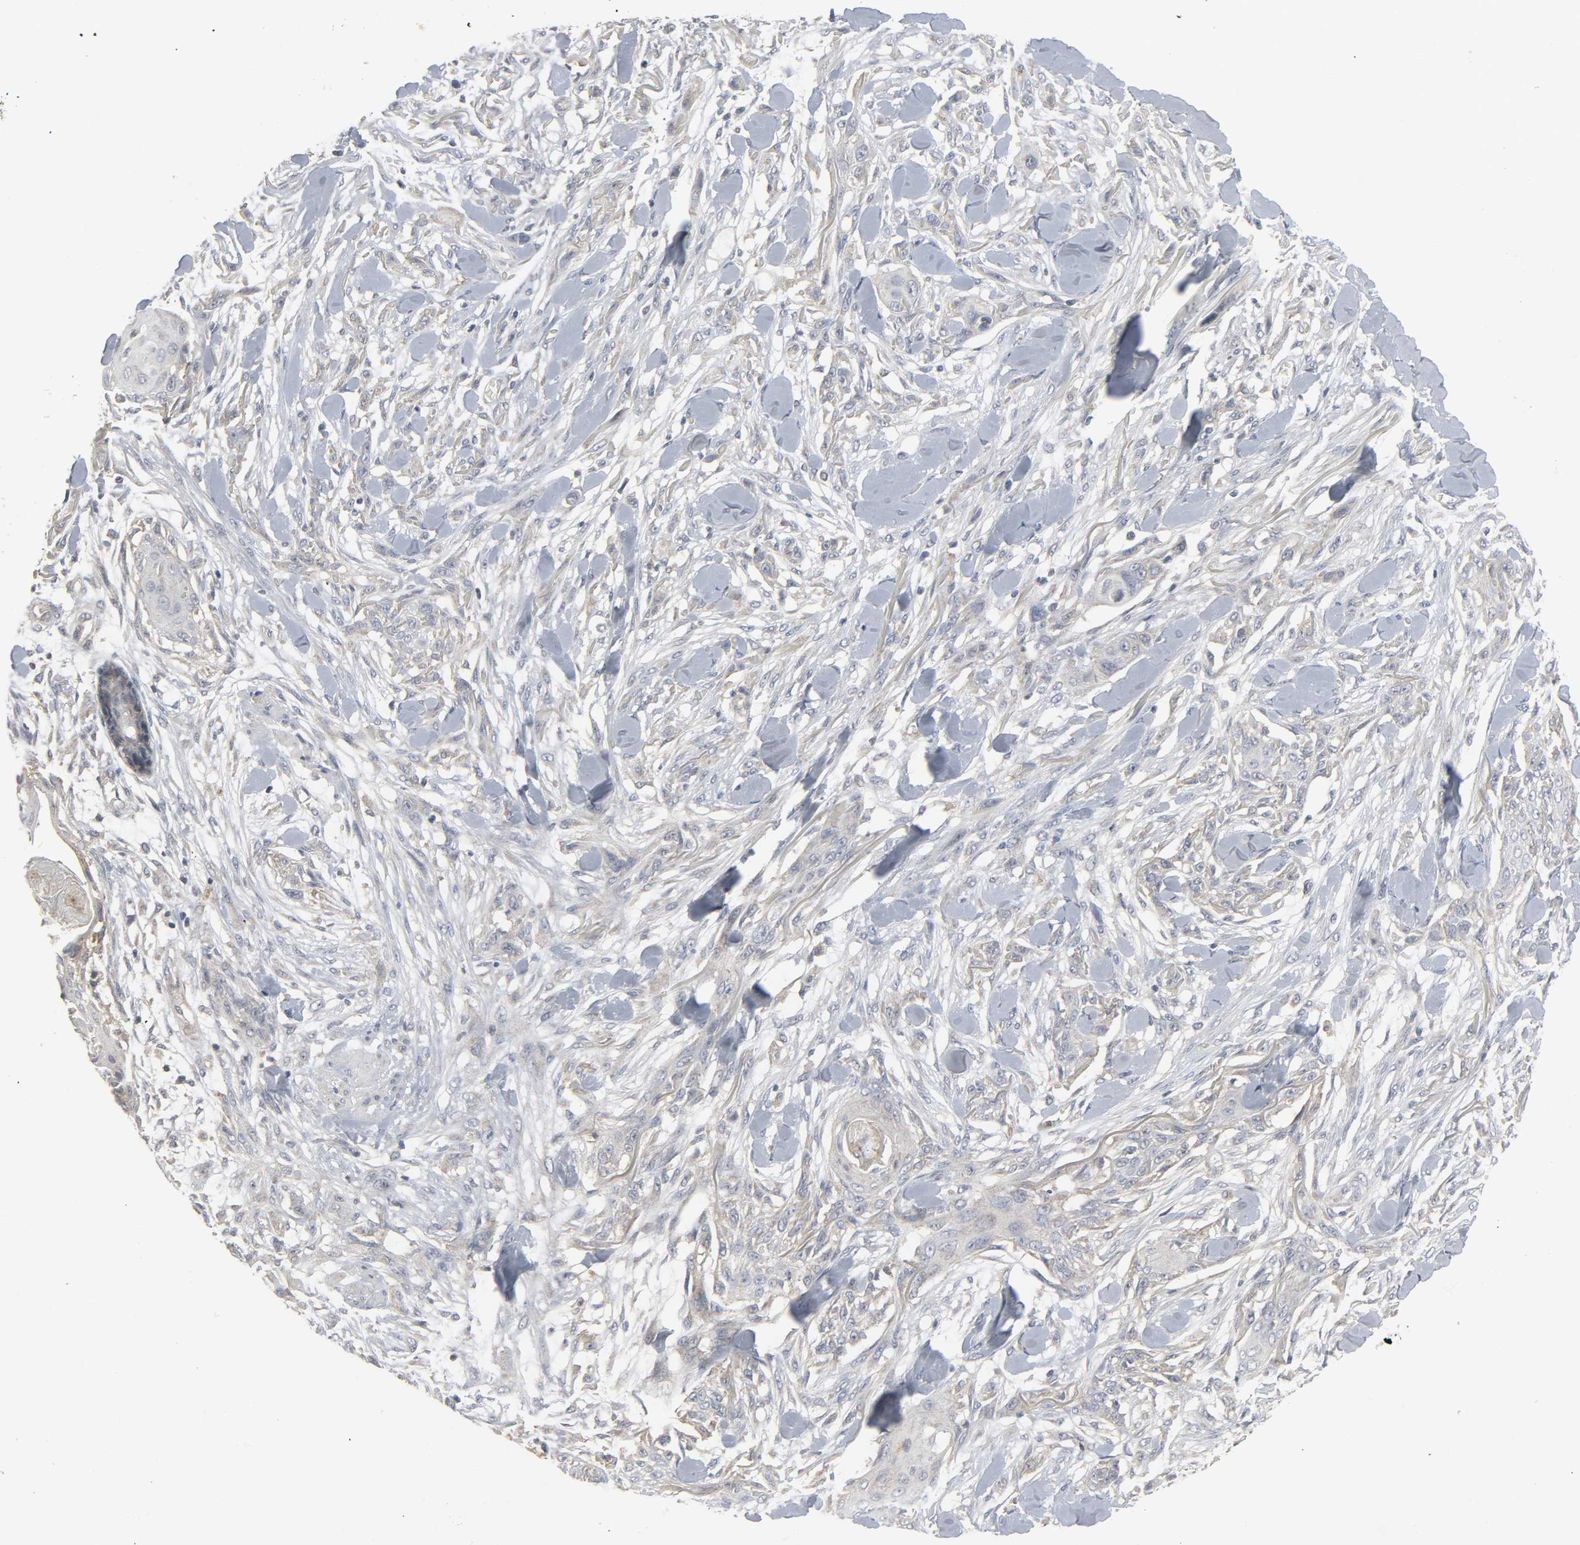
{"staining": {"intensity": "moderate", "quantity": "<25%", "location": "cytoplasmic/membranous"}, "tissue": "skin cancer", "cell_type": "Tumor cells", "image_type": "cancer", "snomed": [{"axis": "morphology", "description": "Squamous cell carcinoma, NOS"}, {"axis": "topography", "description": "Skin"}], "caption": "Tumor cells show low levels of moderate cytoplasmic/membranous positivity in approximately <25% of cells in squamous cell carcinoma (skin).", "gene": "CLIP1", "patient": {"sex": "female", "age": 59}}